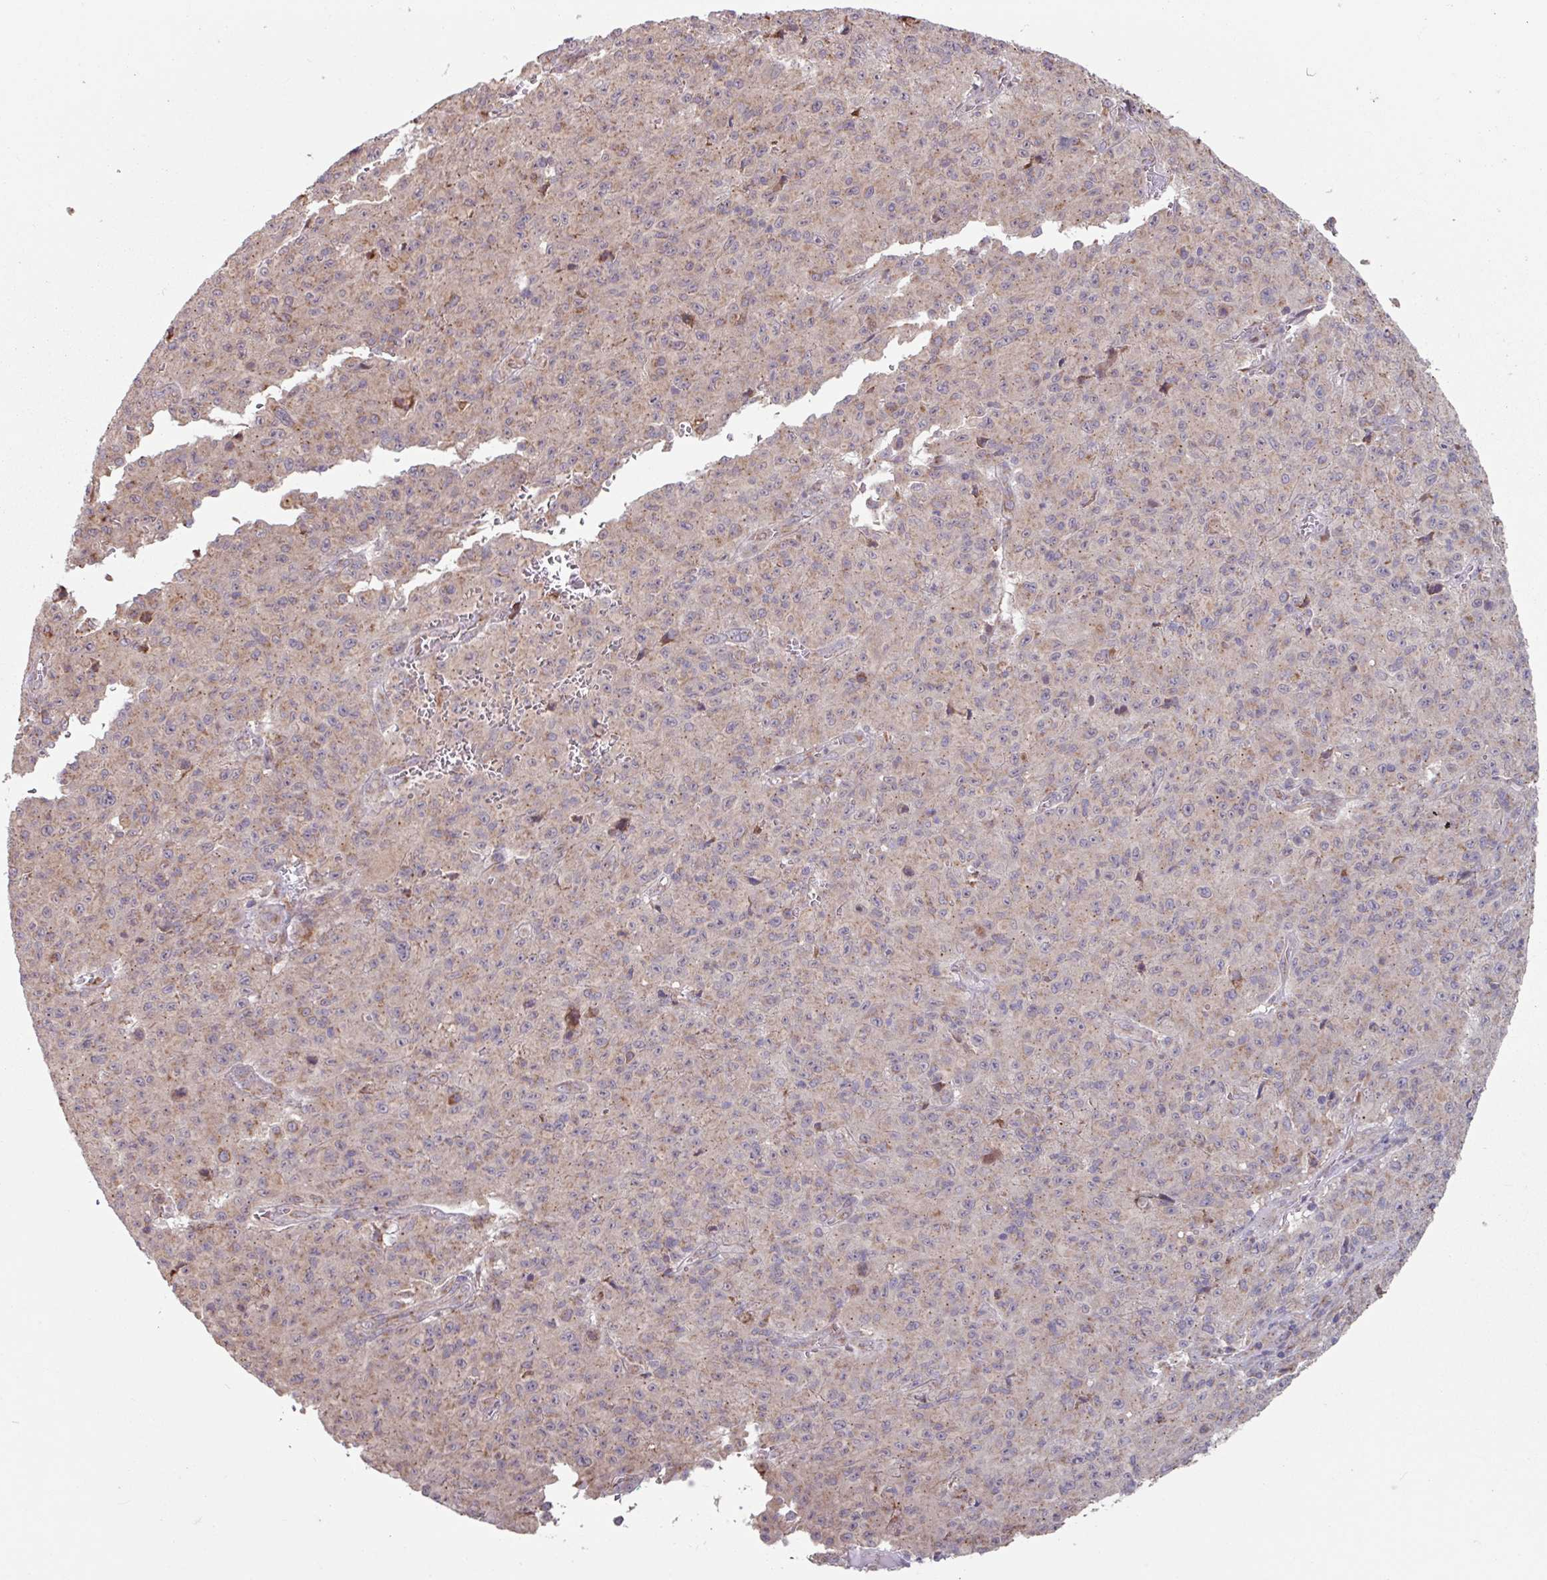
{"staining": {"intensity": "moderate", "quantity": "25%-75%", "location": "cytoplasmic/membranous"}, "tissue": "melanoma", "cell_type": "Tumor cells", "image_type": "cancer", "snomed": [{"axis": "morphology", "description": "Malignant melanoma, NOS"}, {"axis": "topography", "description": "Skin"}], "caption": "About 25%-75% of tumor cells in human malignant melanoma display moderate cytoplasmic/membranous protein positivity as visualized by brown immunohistochemical staining.", "gene": "COX7C", "patient": {"sex": "male", "age": 46}}